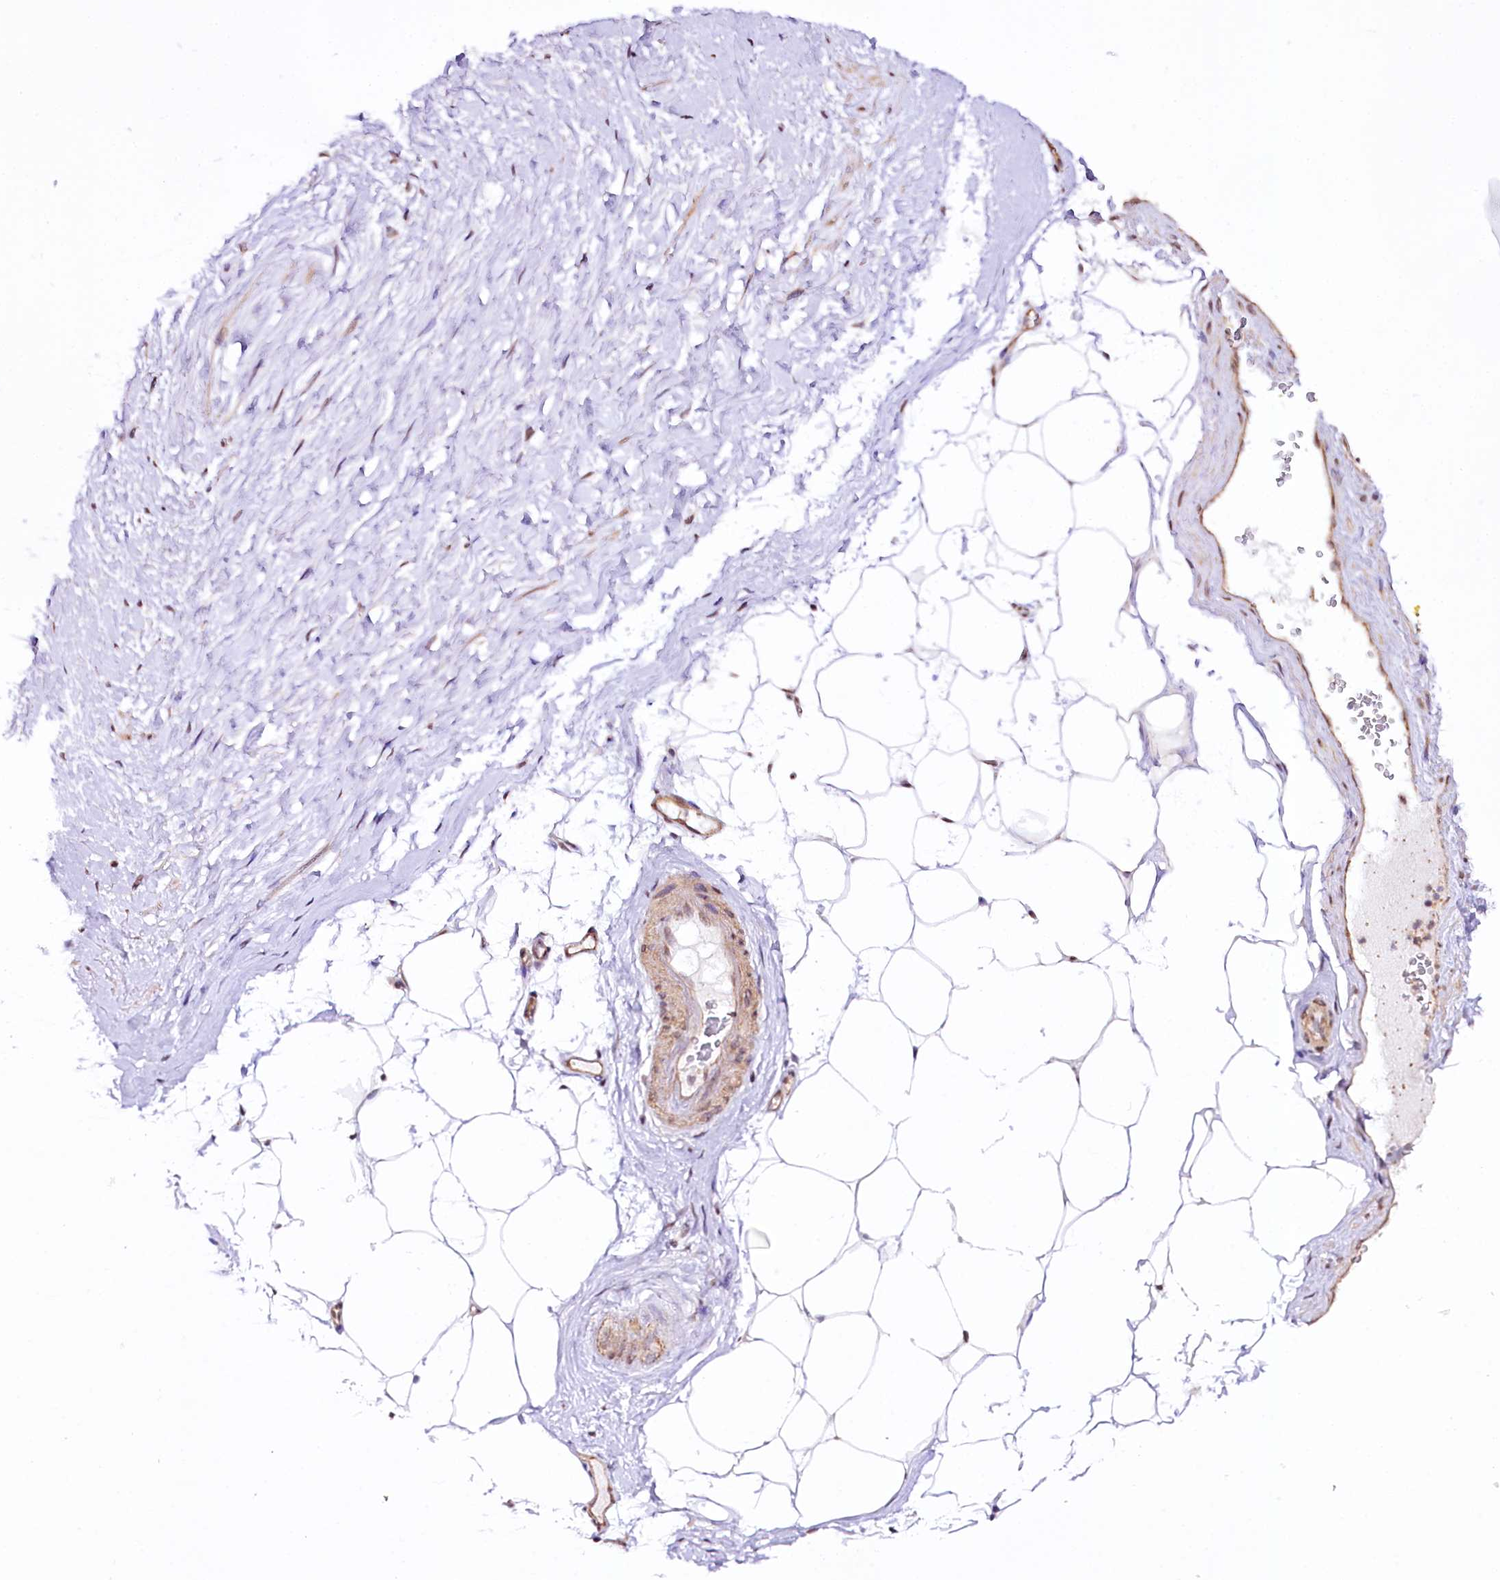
{"staining": {"intensity": "weak", "quantity": "25%-75%", "location": "nuclear"}, "tissue": "adipose tissue", "cell_type": "Adipocytes", "image_type": "normal", "snomed": [{"axis": "morphology", "description": "Normal tissue, NOS"}, {"axis": "morphology", "description": "Adenocarcinoma, Low grade"}, {"axis": "topography", "description": "Prostate"}, {"axis": "topography", "description": "Peripheral nerve tissue"}], "caption": "Weak nuclear positivity is present in approximately 25%-75% of adipocytes in benign adipose tissue. Using DAB (brown) and hematoxylin (blue) stains, captured at high magnification using brightfield microscopy.", "gene": "ST7", "patient": {"sex": "male", "age": 63}}